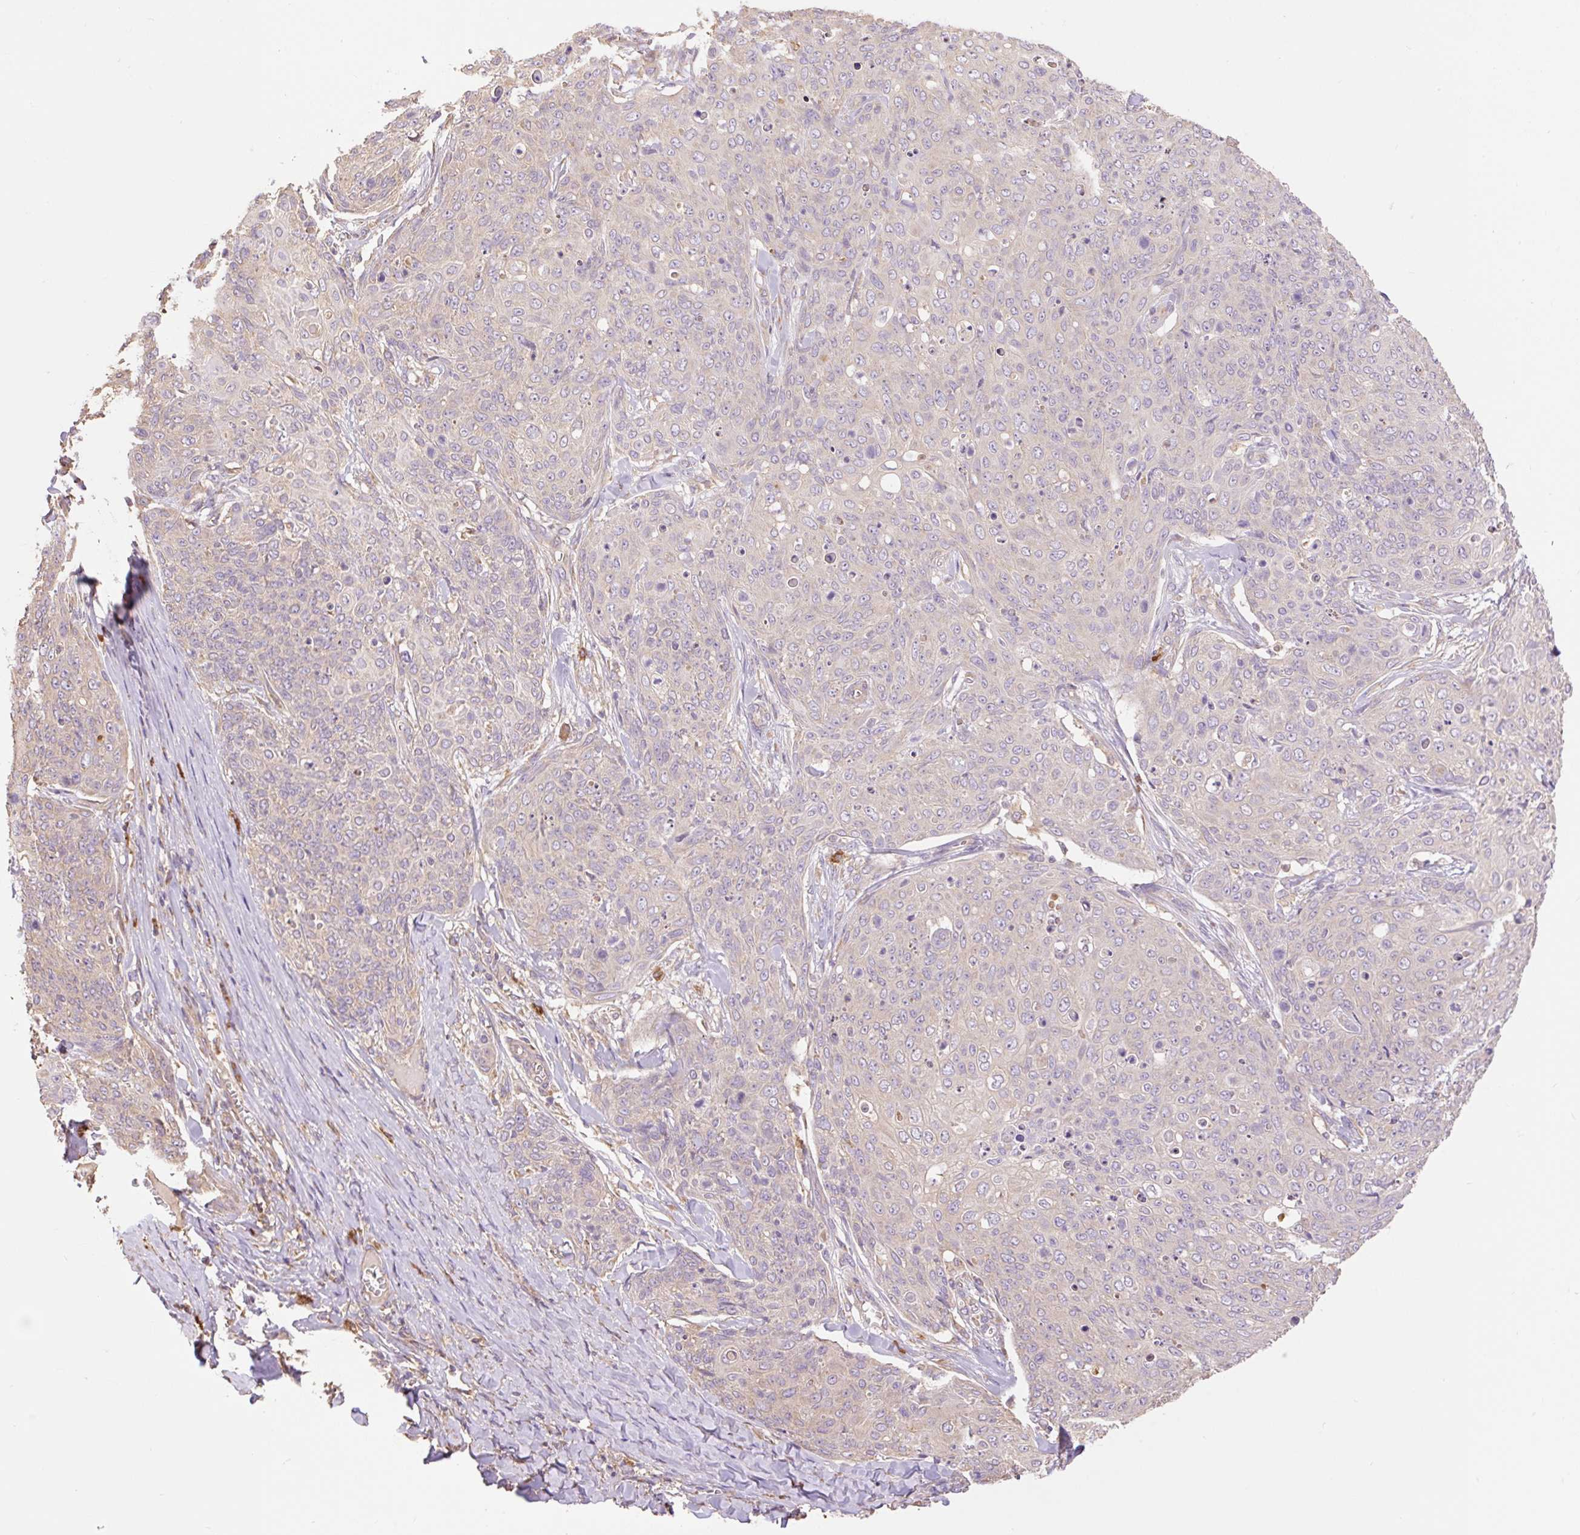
{"staining": {"intensity": "negative", "quantity": "none", "location": "none"}, "tissue": "skin cancer", "cell_type": "Tumor cells", "image_type": "cancer", "snomed": [{"axis": "morphology", "description": "Squamous cell carcinoma, NOS"}, {"axis": "topography", "description": "Skin"}, {"axis": "topography", "description": "Vulva"}], "caption": "The micrograph shows no staining of tumor cells in squamous cell carcinoma (skin).", "gene": "DESI1", "patient": {"sex": "female", "age": 85}}